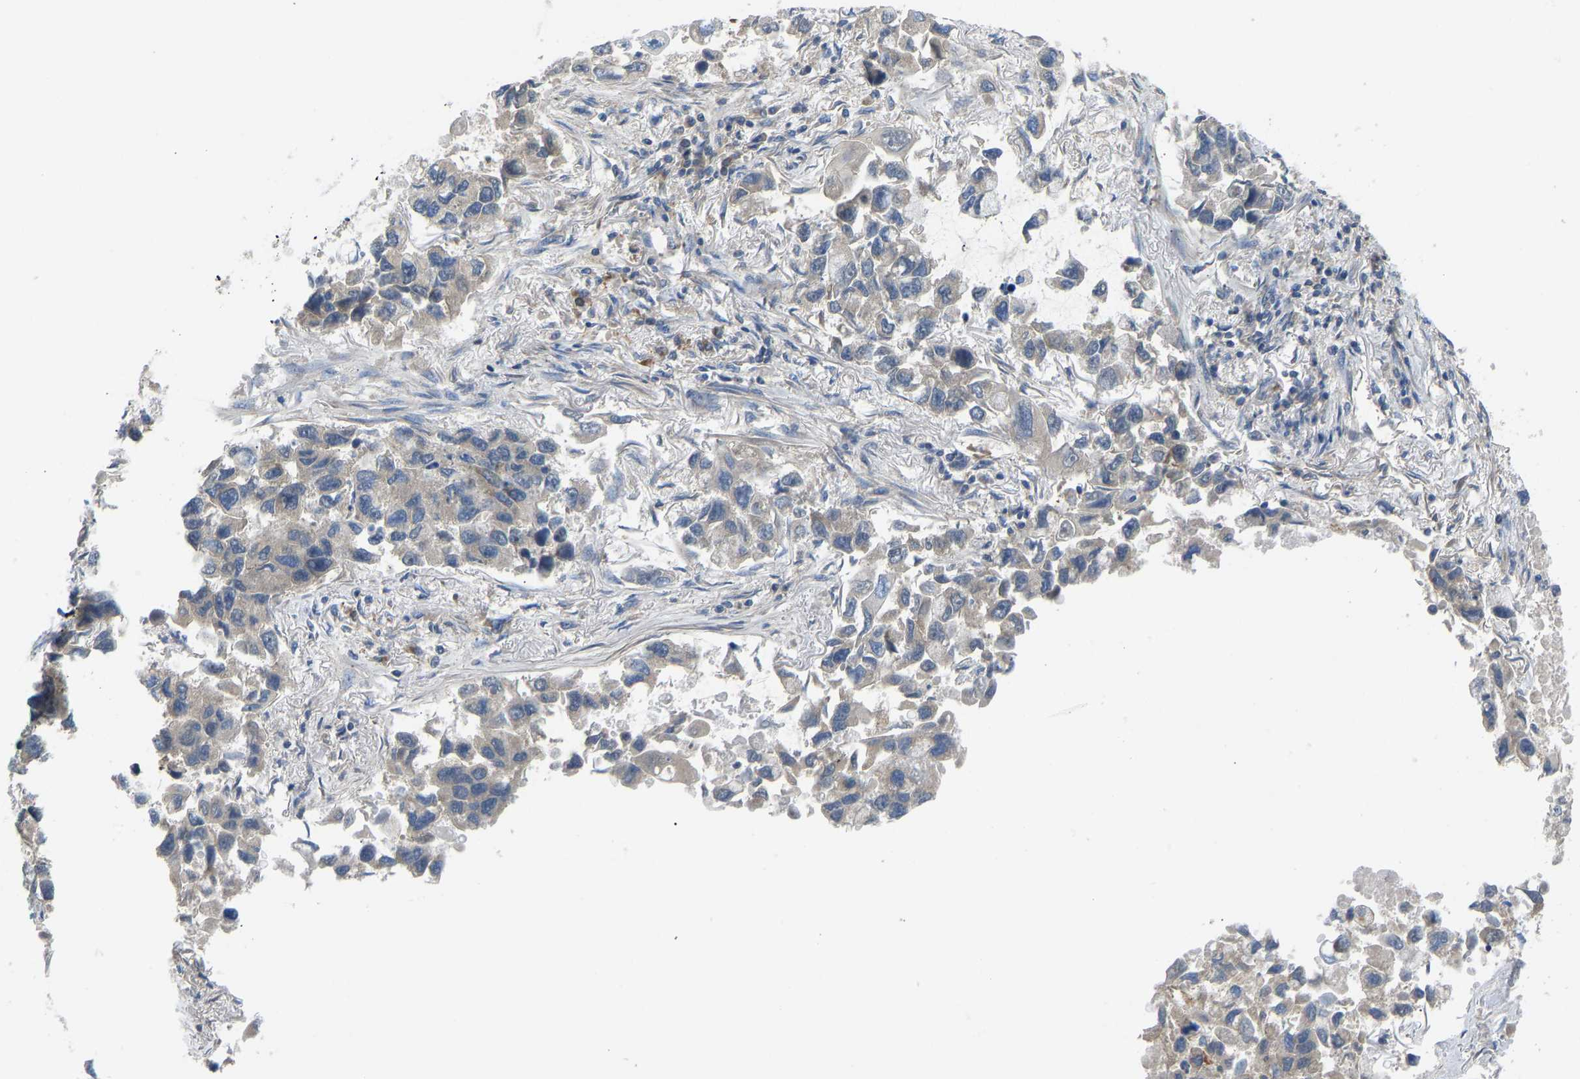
{"staining": {"intensity": "negative", "quantity": "none", "location": "none"}, "tissue": "lung cancer", "cell_type": "Tumor cells", "image_type": "cancer", "snomed": [{"axis": "morphology", "description": "Adenocarcinoma, NOS"}, {"axis": "topography", "description": "Lung"}], "caption": "There is no significant positivity in tumor cells of lung cancer.", "gene": "ZNF251", "patient": {"sex": "male", "age": 64}}